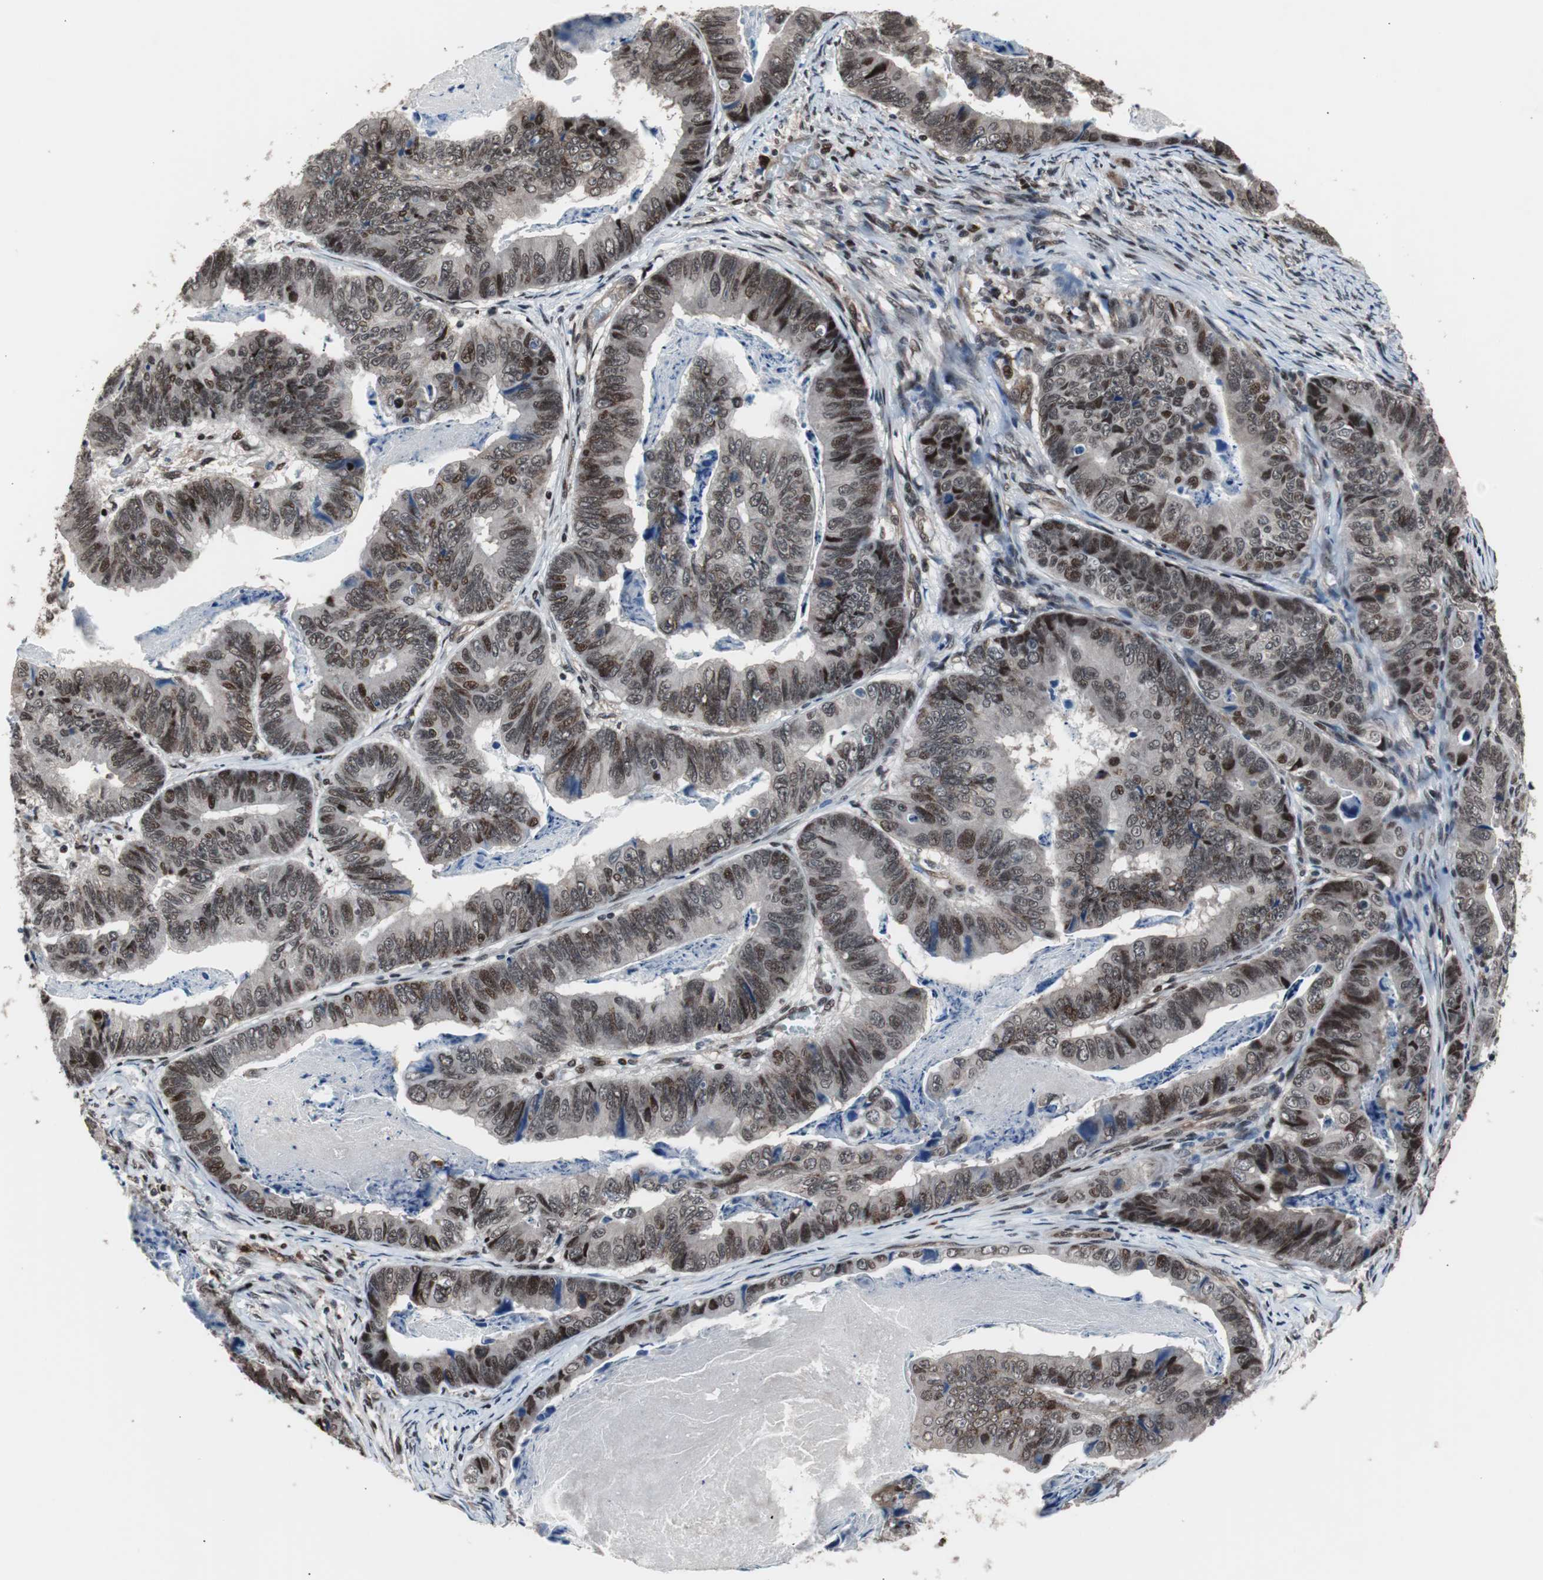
{"staining": {"intensity": "strong", "quantity": ">75%", "location": "nuclear"}, "tissue": "stomach cancer", "cell_type": "Tumor cells", "image_type": "cancer", "snomed": [{"axis": "morphology", "description": "Adenocarcinoma, NOS"}, {"axis": "topography", "description": "Stomach, lower"}], "caption": "IHC of human adenocarcinoma (stomach) reveals high levels of strong nuclear staining in about >75% of tumor cells.", "gene": "POGZ", "patient": {"sex": "male", "age": 77}}